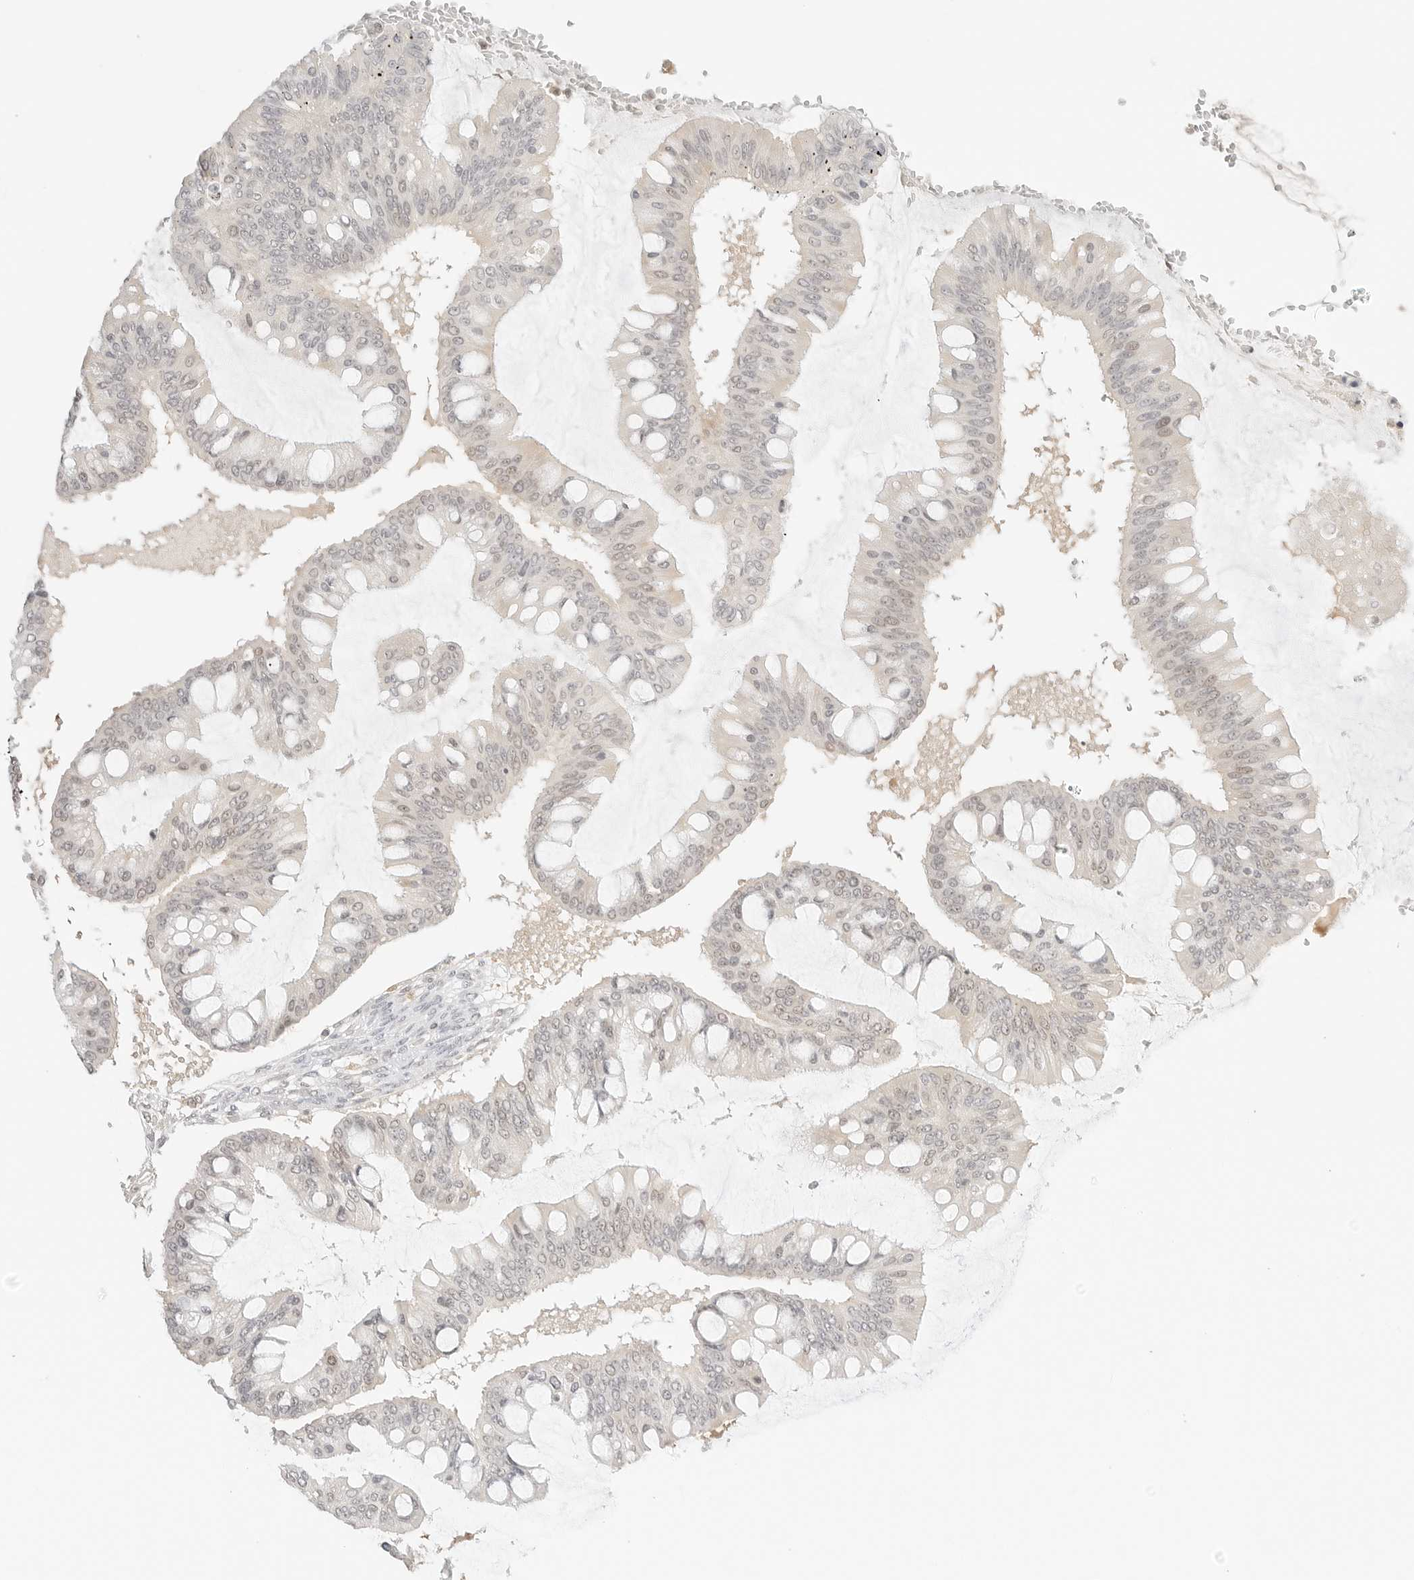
{"staining": {"intensity": "weak", "quantity": "<25%", "location": "cytoplasmic/membranous"}, "tissue": "ovarian cancer", "cell_type": "Tumor cells", "image_type": "cancer", "snomed": [{"axis": "morphology", "description": "Cystadenocarcinoma, mucinous, NOS"}, {"axis": "topography", "description": "Ovary"}], "caption": "This is an IHC micrograph of human mucinous cystadenocarcinoma (ovarian). There is no staining in tumor cells.", "gene": "RPS6KL1", "patient": {"sex": "female", "age": 73}}